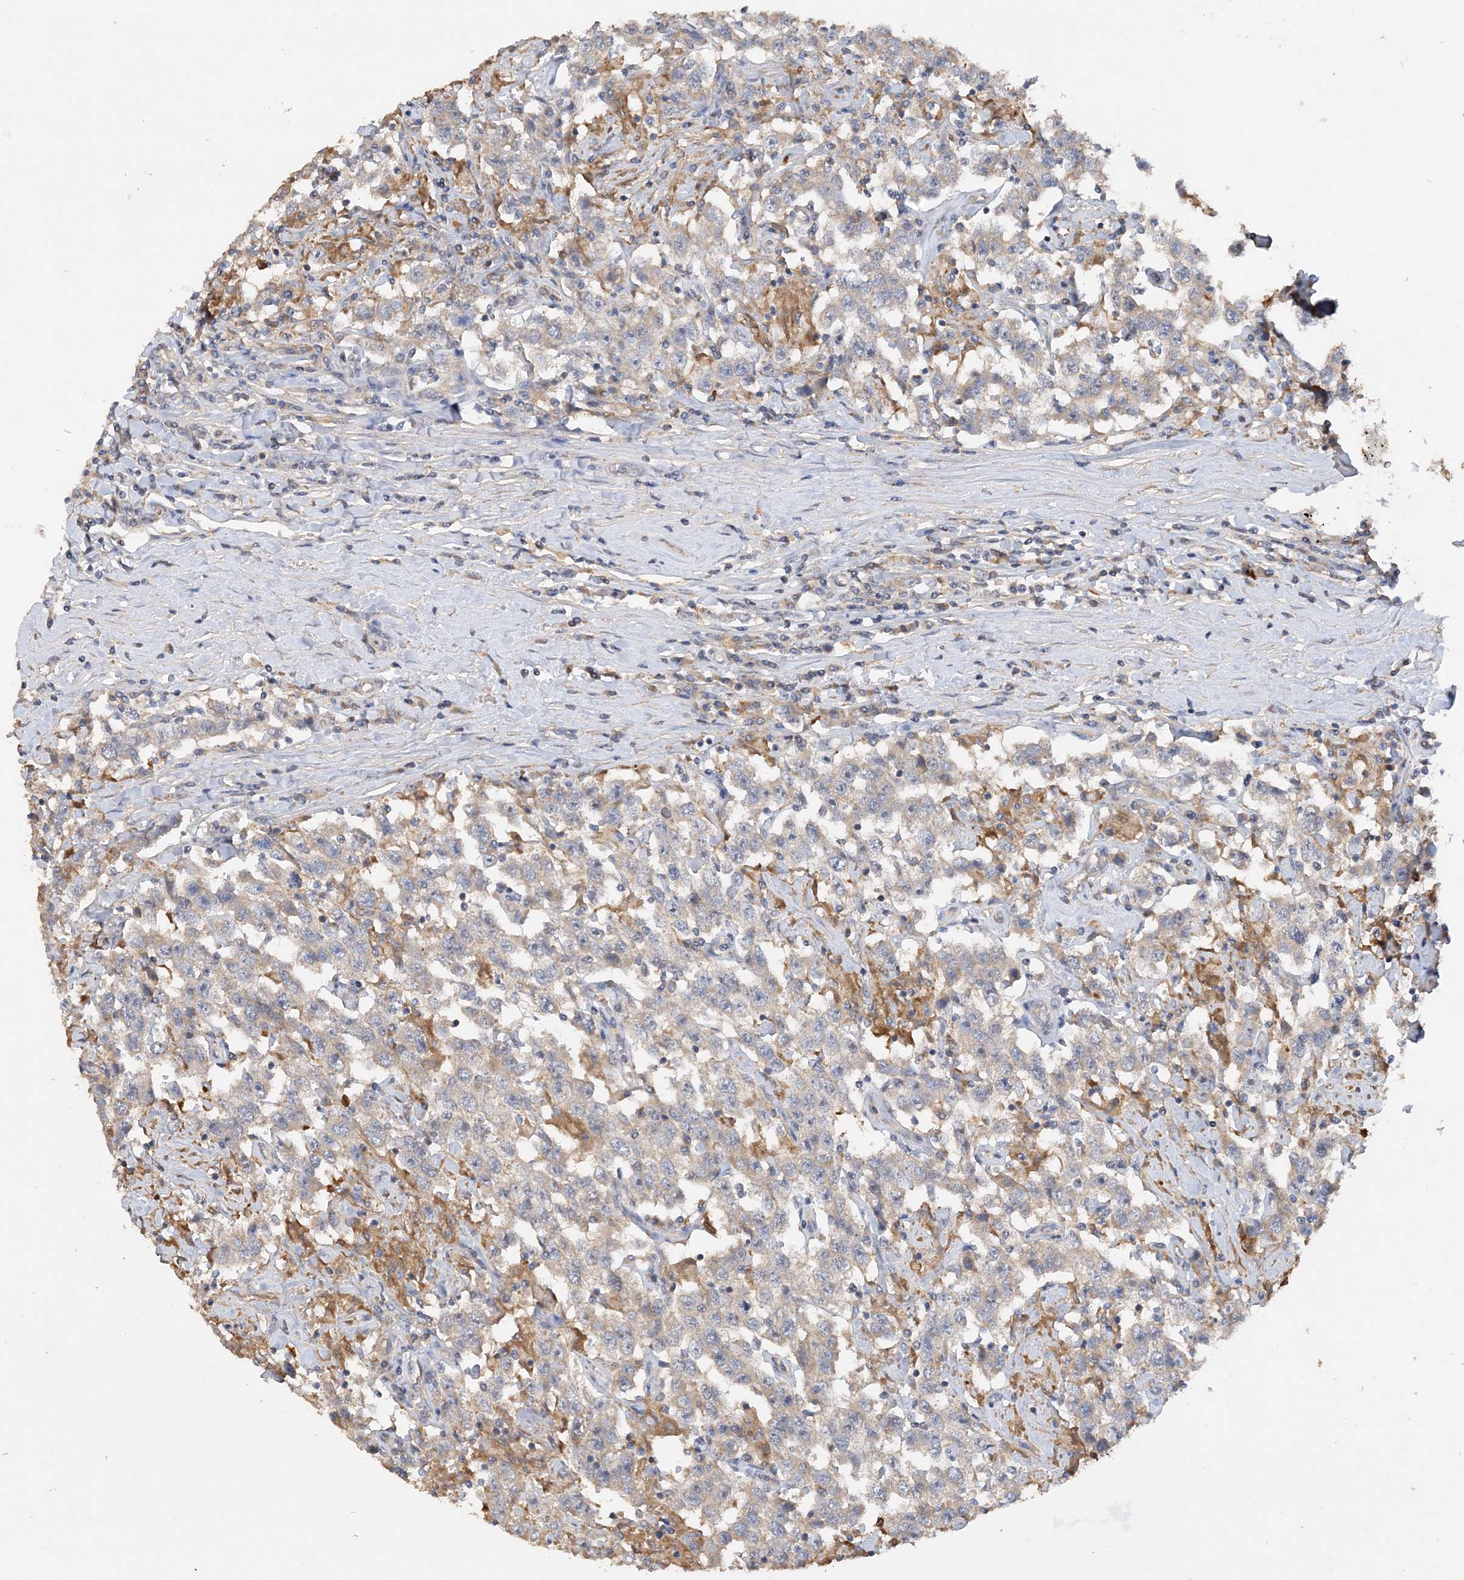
{"staining": {"intensity": "weak", "quantity": "<25%", "location": "cytoplasmic/membranous"}, "tissue": "testis cancer", "cell_type": "Tumor cells", "image_type": "cancer", "snomed": [{"axis": "morphology", "description": "Seminoma, NOS"}, {"axis": "topography", "description": "Testis"}], "caption": "DAB immunohistochemical staining of human testis cancer (seminoma) shows no significant positivity in tumor cells. The staining was performed using DAB (3,3'-diaminobenzidine) to visualize the protein expression in brown, while the nuclei were stained in blue with hematoxylin (Magnification: 20x).", "gene": "GRINA", "patient": {"sex": "male", "age": 41}}